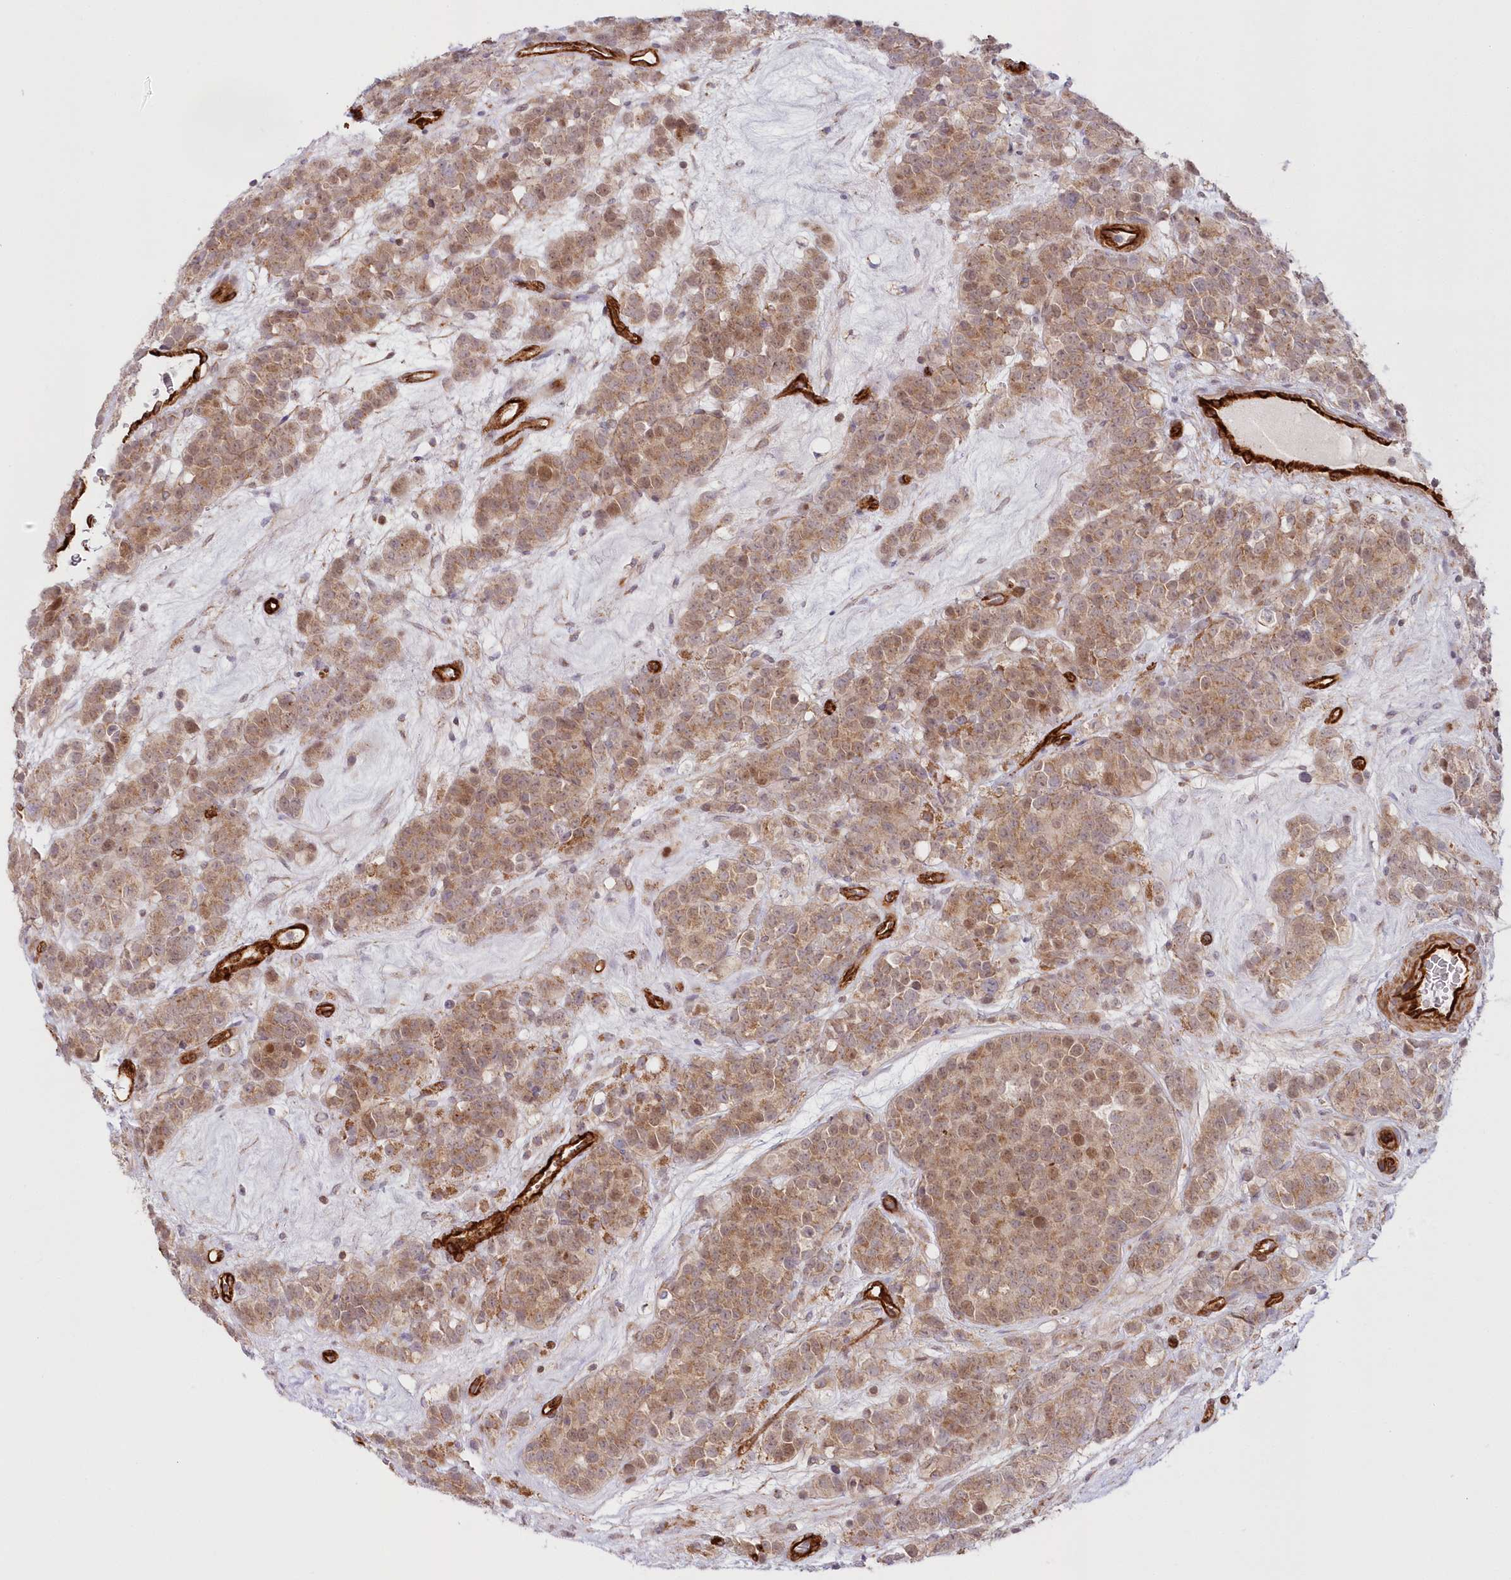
{"staining": {"intensity": "moderate", "quantity": ">75%", "location": "cytoplasmic/membranous,nuclear"}, "tissue": "testis cancer", "cell_type": "Tumor cells", "image_type": "cancer", "snomed": [{"axis": "morphology", "description": "Seminoma, NOS"}, {"axis": "topography", "description": "Testis"}], "caption": "Protein expression analysis of human seminoma (testis) reveals moderate cytoplasmic/membranous and nuclear positivity in approximately >75% of tumor cells.", "gene": "AFAP1L2", "patient": {"sex": "male", "age": 71}}